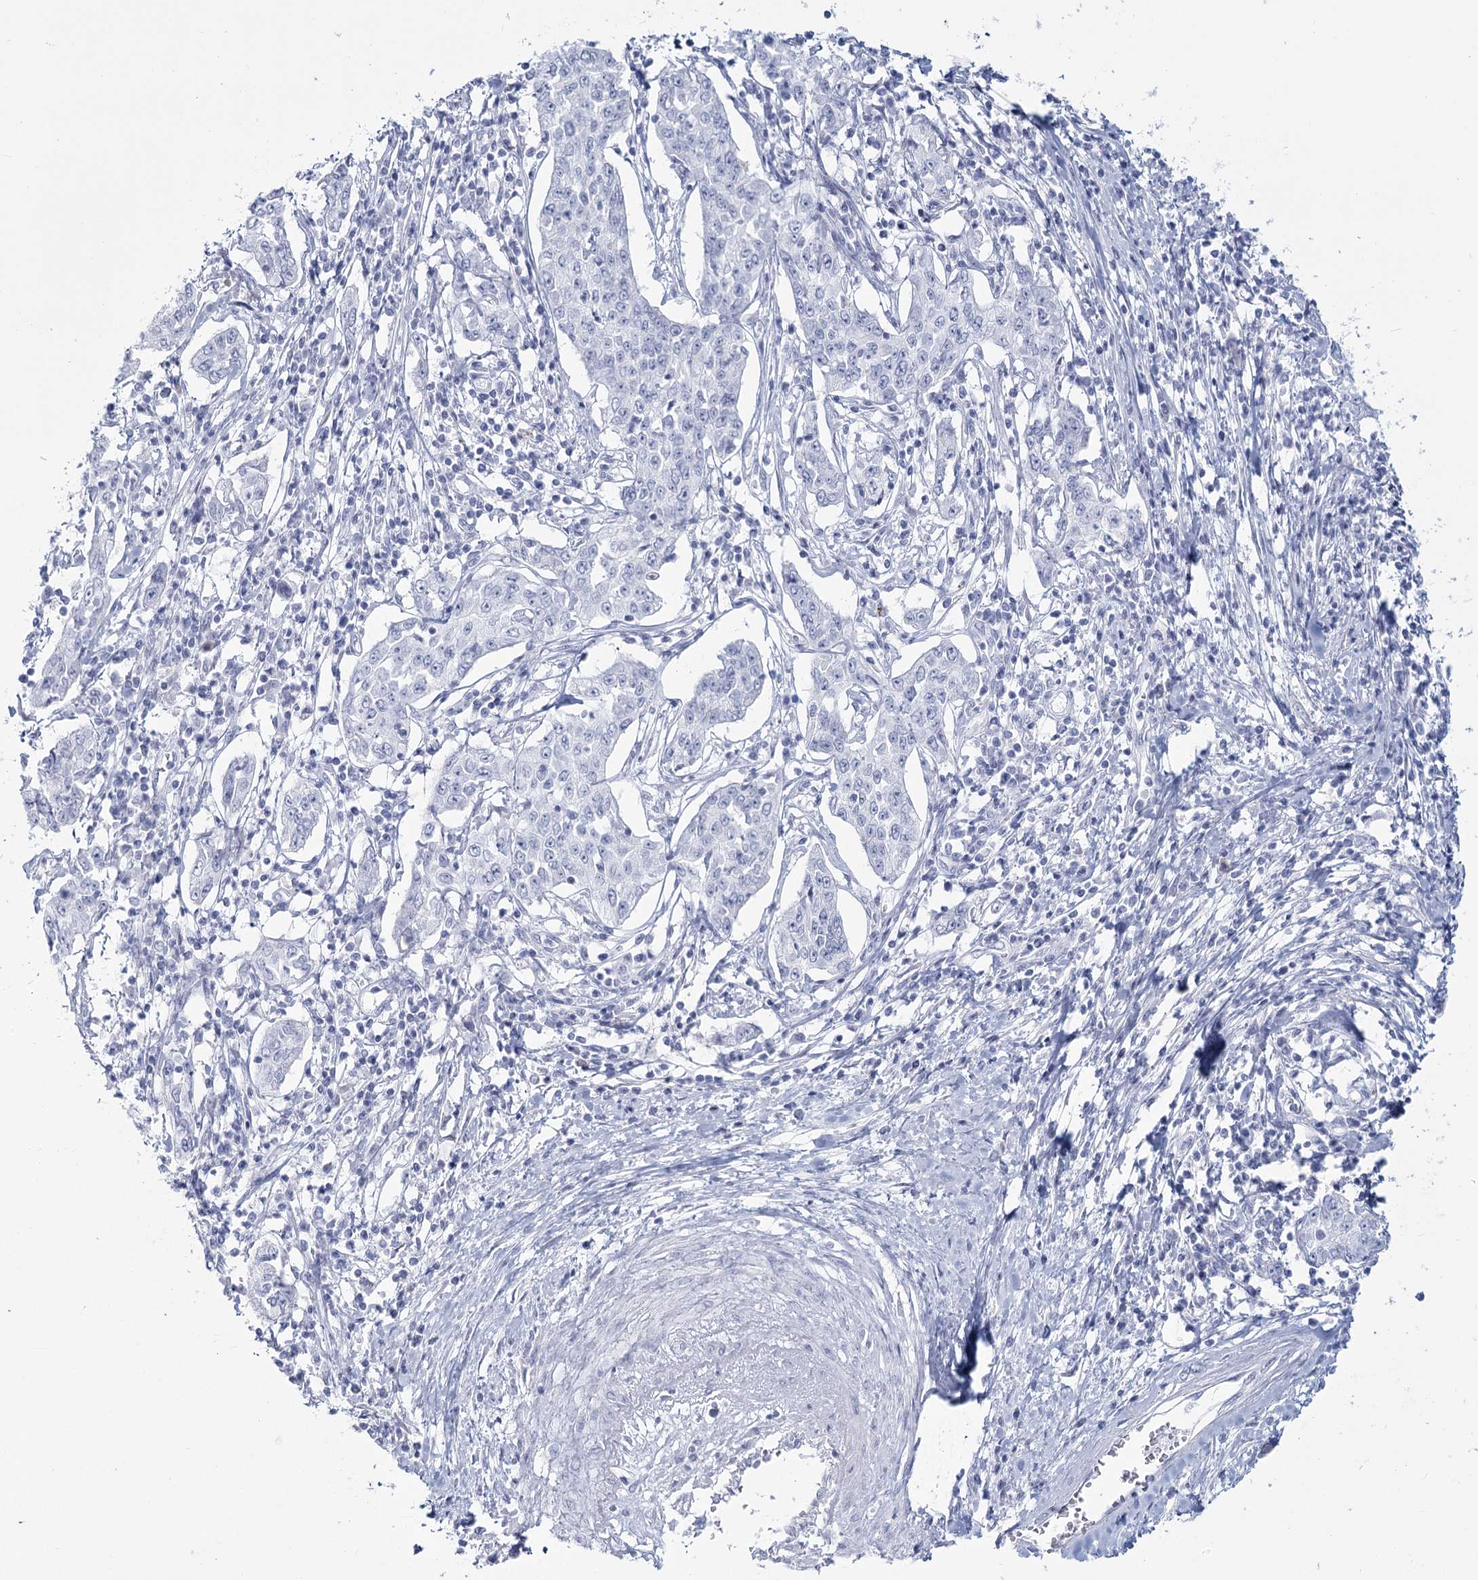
{"staining": {"intensity": "negative", "quantity": "none", "location": "none"}, "tissue": "cervical cancer", "cell_type": "Tumor cells", "image_type": "cancer", "snomed": [{"axis": "morphology", "description": "Squamous cell carcinoma, NOS"}, {"axis": "topography", "description": "Cervix"}], "caption": "Micrograph shows no significant protein positivity in tumor cells of cervical cancer (squamous cell carcinoma).", "gene": "SLC6A19", "patient": {"sex": "female", "age": 35}}